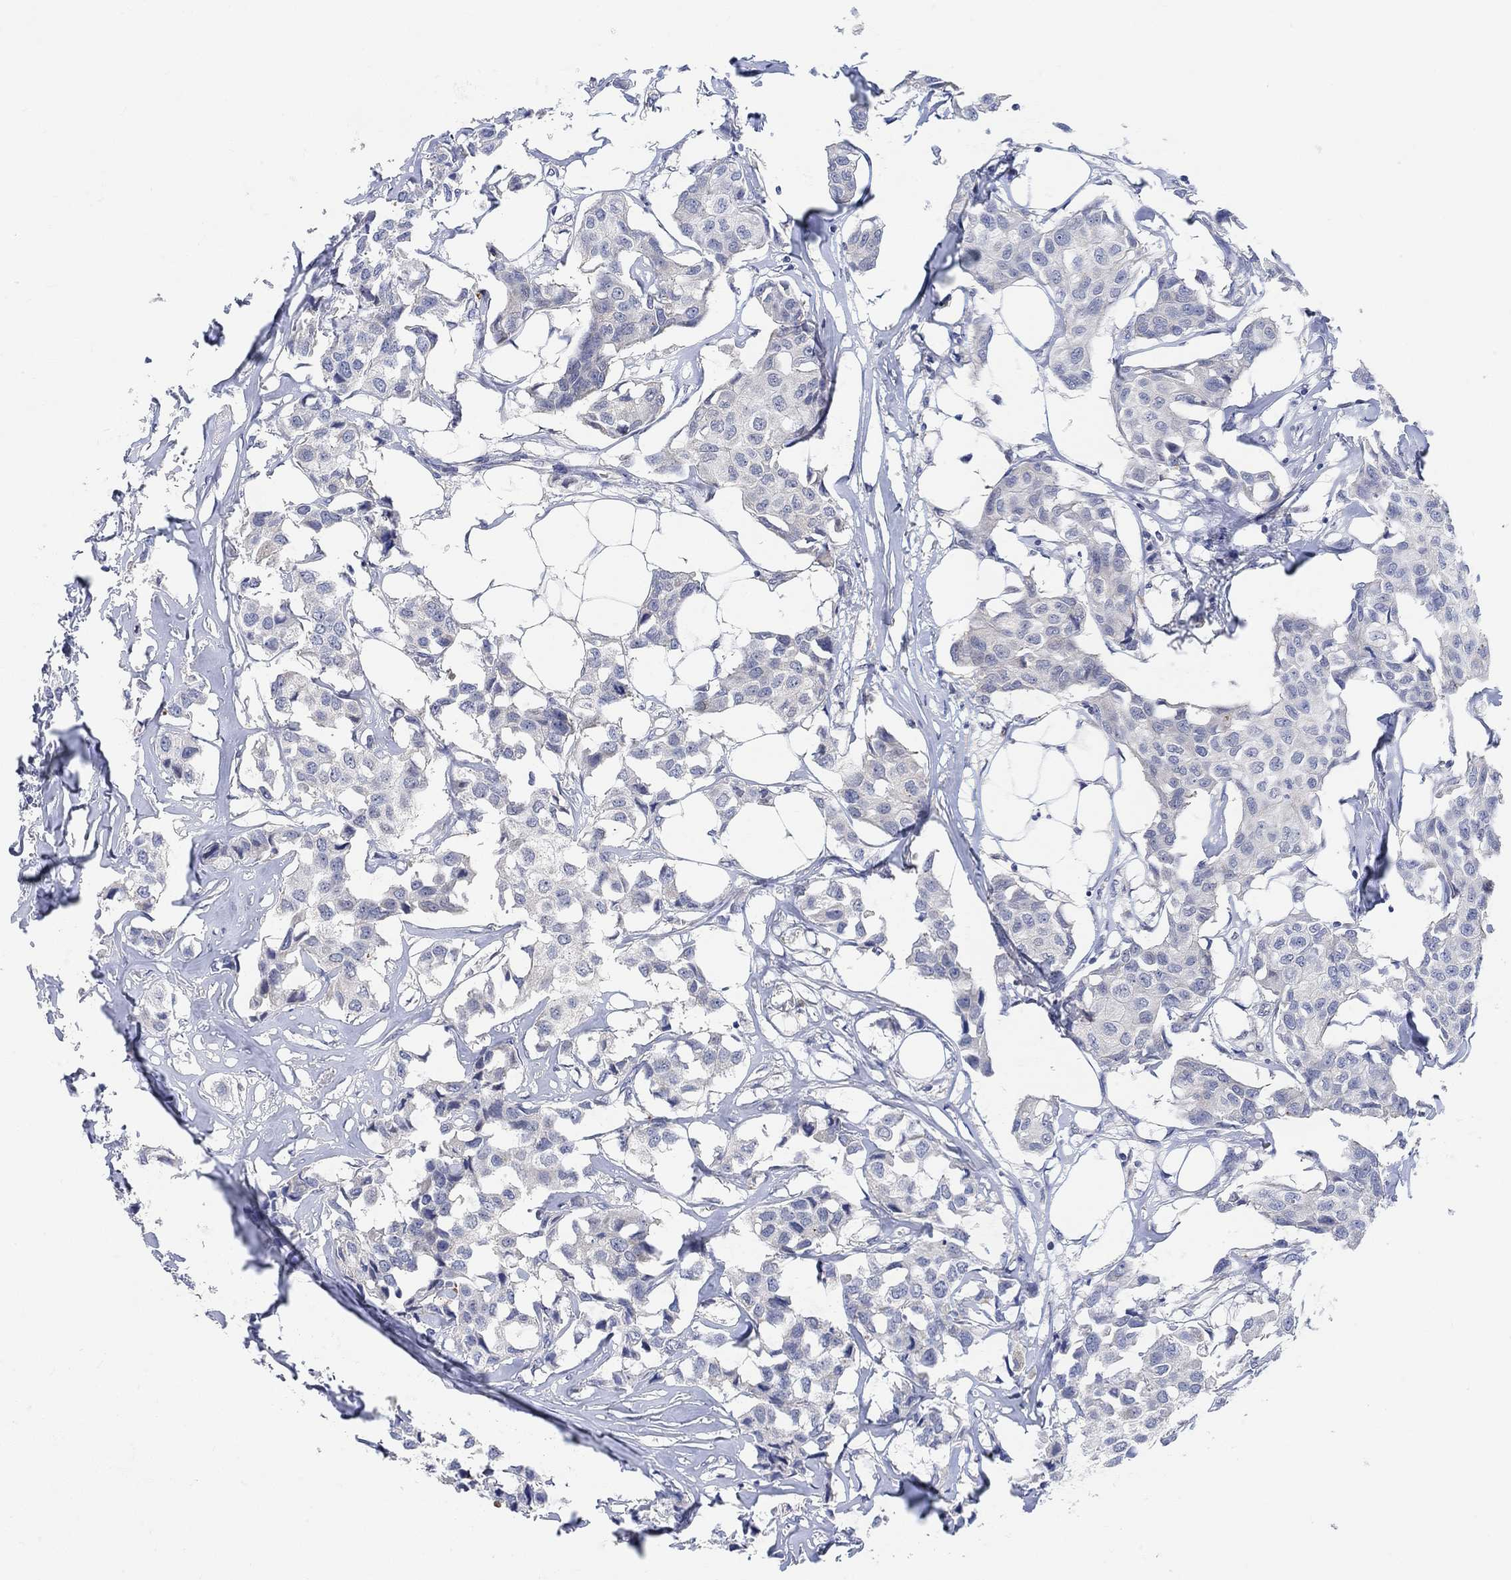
{"staining": {"intensity": "negative", "quantity": "none", "location": "none"}, "tissue": "breast cancer", "cell_type": "Tumor cells", "image_type": "cancer", "snomed": [{"axis": "morphology", "description": "Duct carcinoma"}, {"axis": "topography", "description": "Breast"}], "caption": "Immunohistochemistry (IHC) micrograph of neoplastic tissue: invasive ductal carcinoma (breast) stained with DAB reveals no significant protein staining in tumor cells.", "gene": "HCRTR1", "patient": {"sex": "female", "age": 80}}